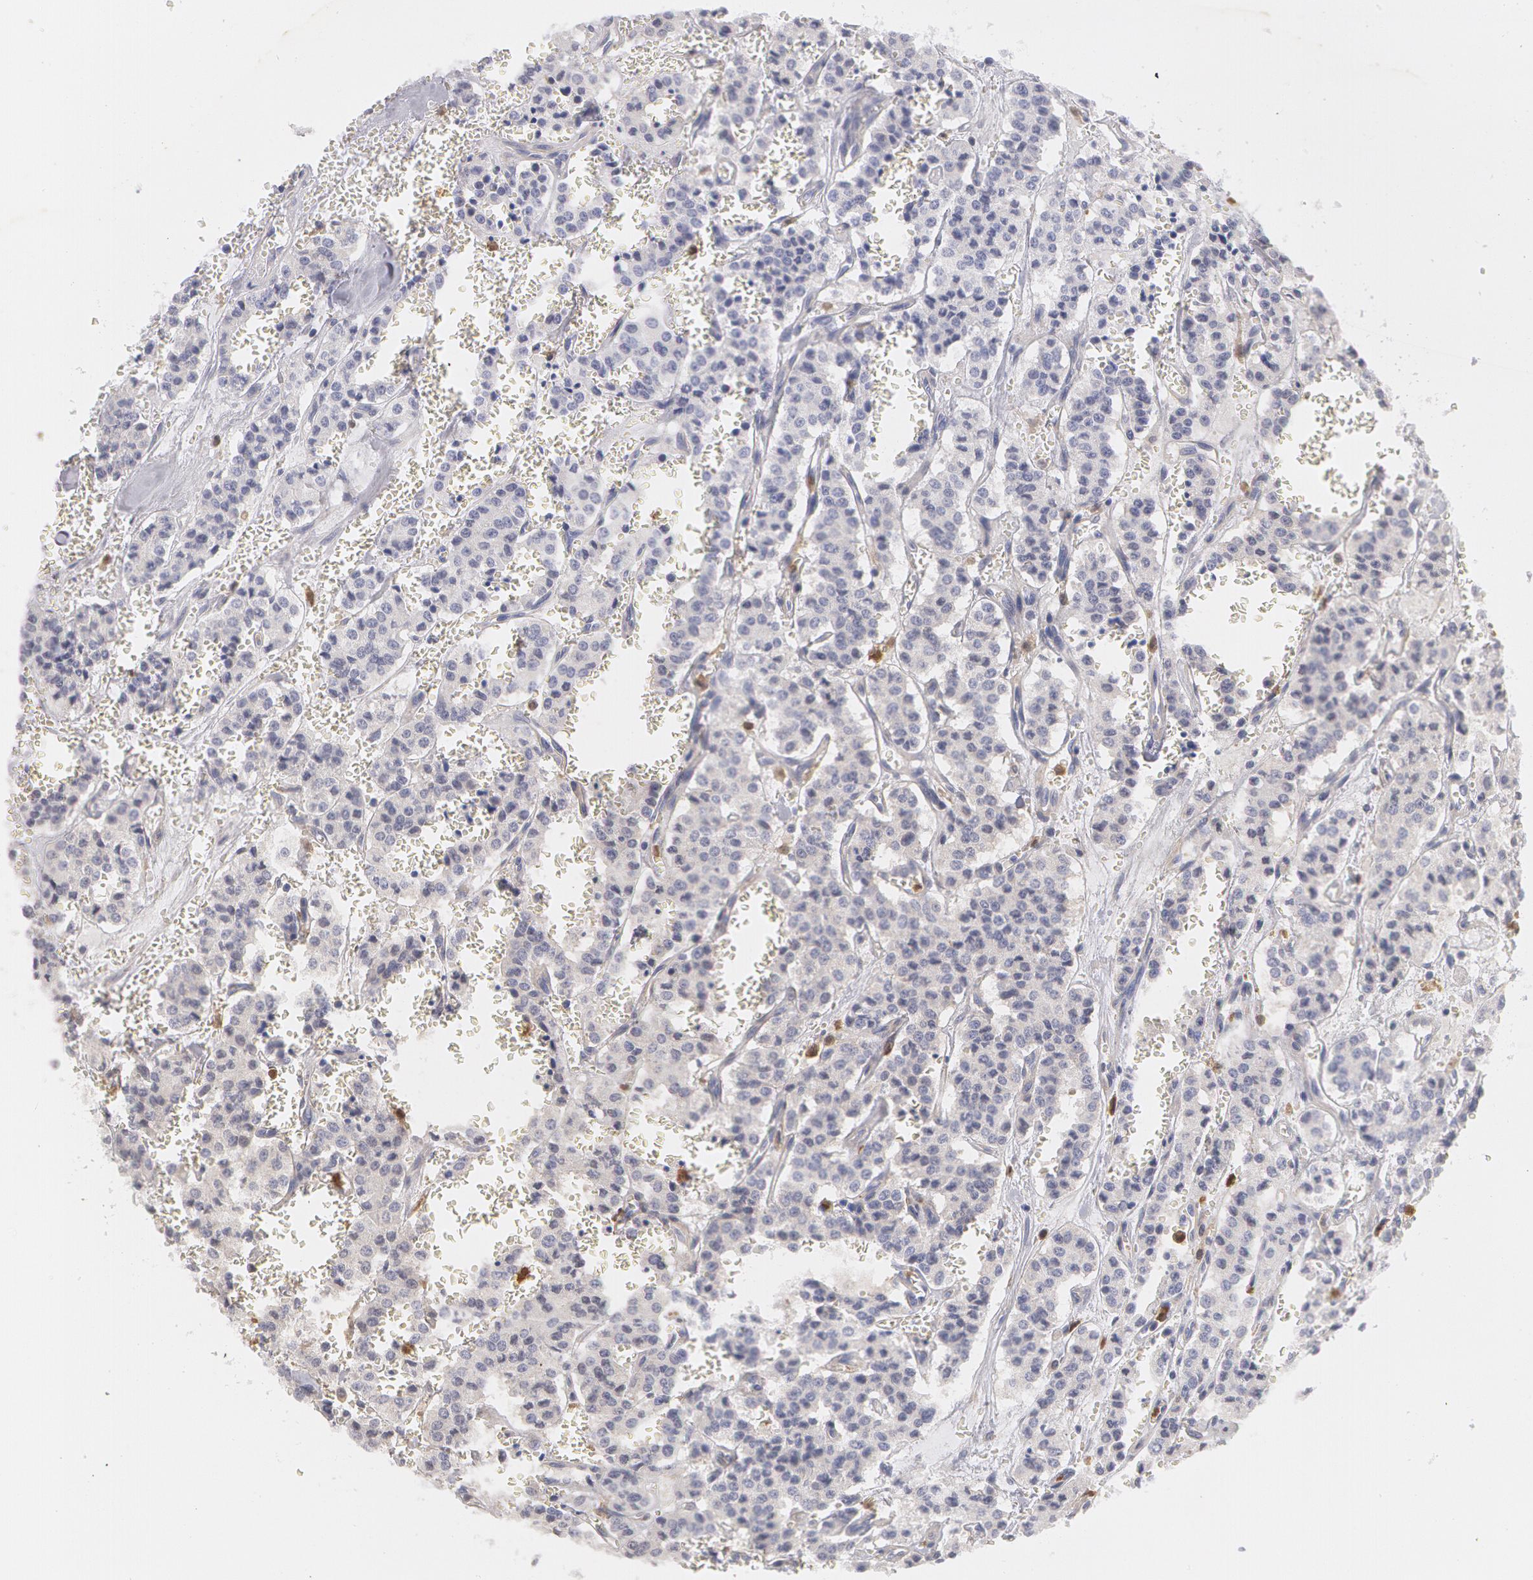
{"staining": {"intensity": "negative", "quantity": "none", "location": "none"}, "tissue": "carcinoid", "cell_type": "Tumor cells", "image_type": "cancer", "snomed": [{"axis": "morphology", "description": "Carcinoid, malignant, NOS"}, {"axis": "topography", "description": "Bronchus"}], "caption": "Carcinoid was stained to show a protein in brown. There is no significant staining in tumor cells.", "gene": "SYK", "patient": {"sex": "male", "age": 55}}